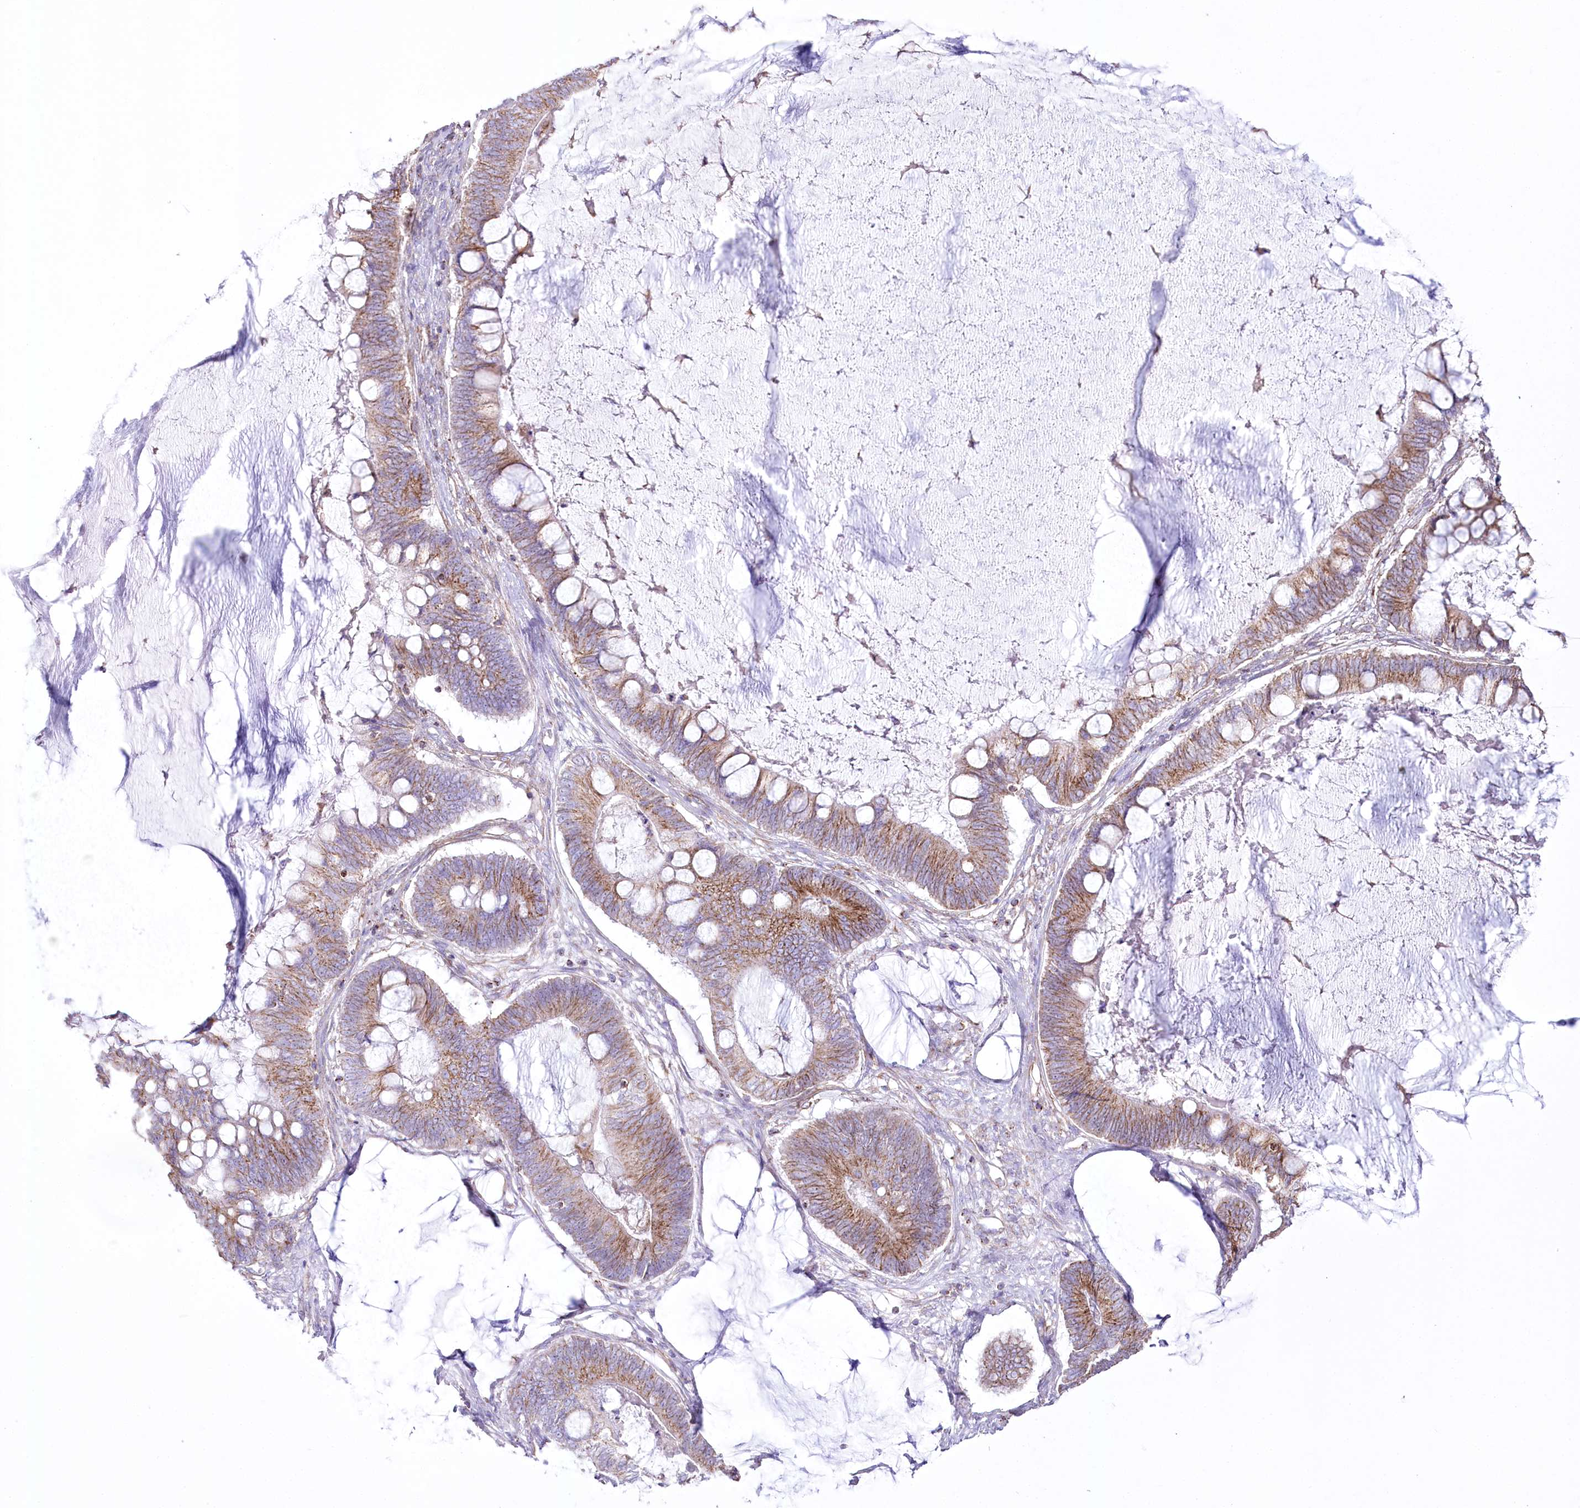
{"staining": {"intensity": "moderate", "quantity": ">75%", "location": "cytoplasmic/membranous"}, "tissue": "ovarian cancer", "cell_type": "Tumor cells", "image_type": "cancer", "snomed": [{"axis": "morphology", "description": "Cystadenocarcinoma, mucinous, NOS"}, {"axis": "topography", "description": "Ovary"}], "caption": "An image of human ovarian cancer stained for a protein demonstrates moderate cytoplasmic/membranous brown staining in tumor cells.", "gene": "FAM216A", "patient": {"sex": "female", "age": 61}}